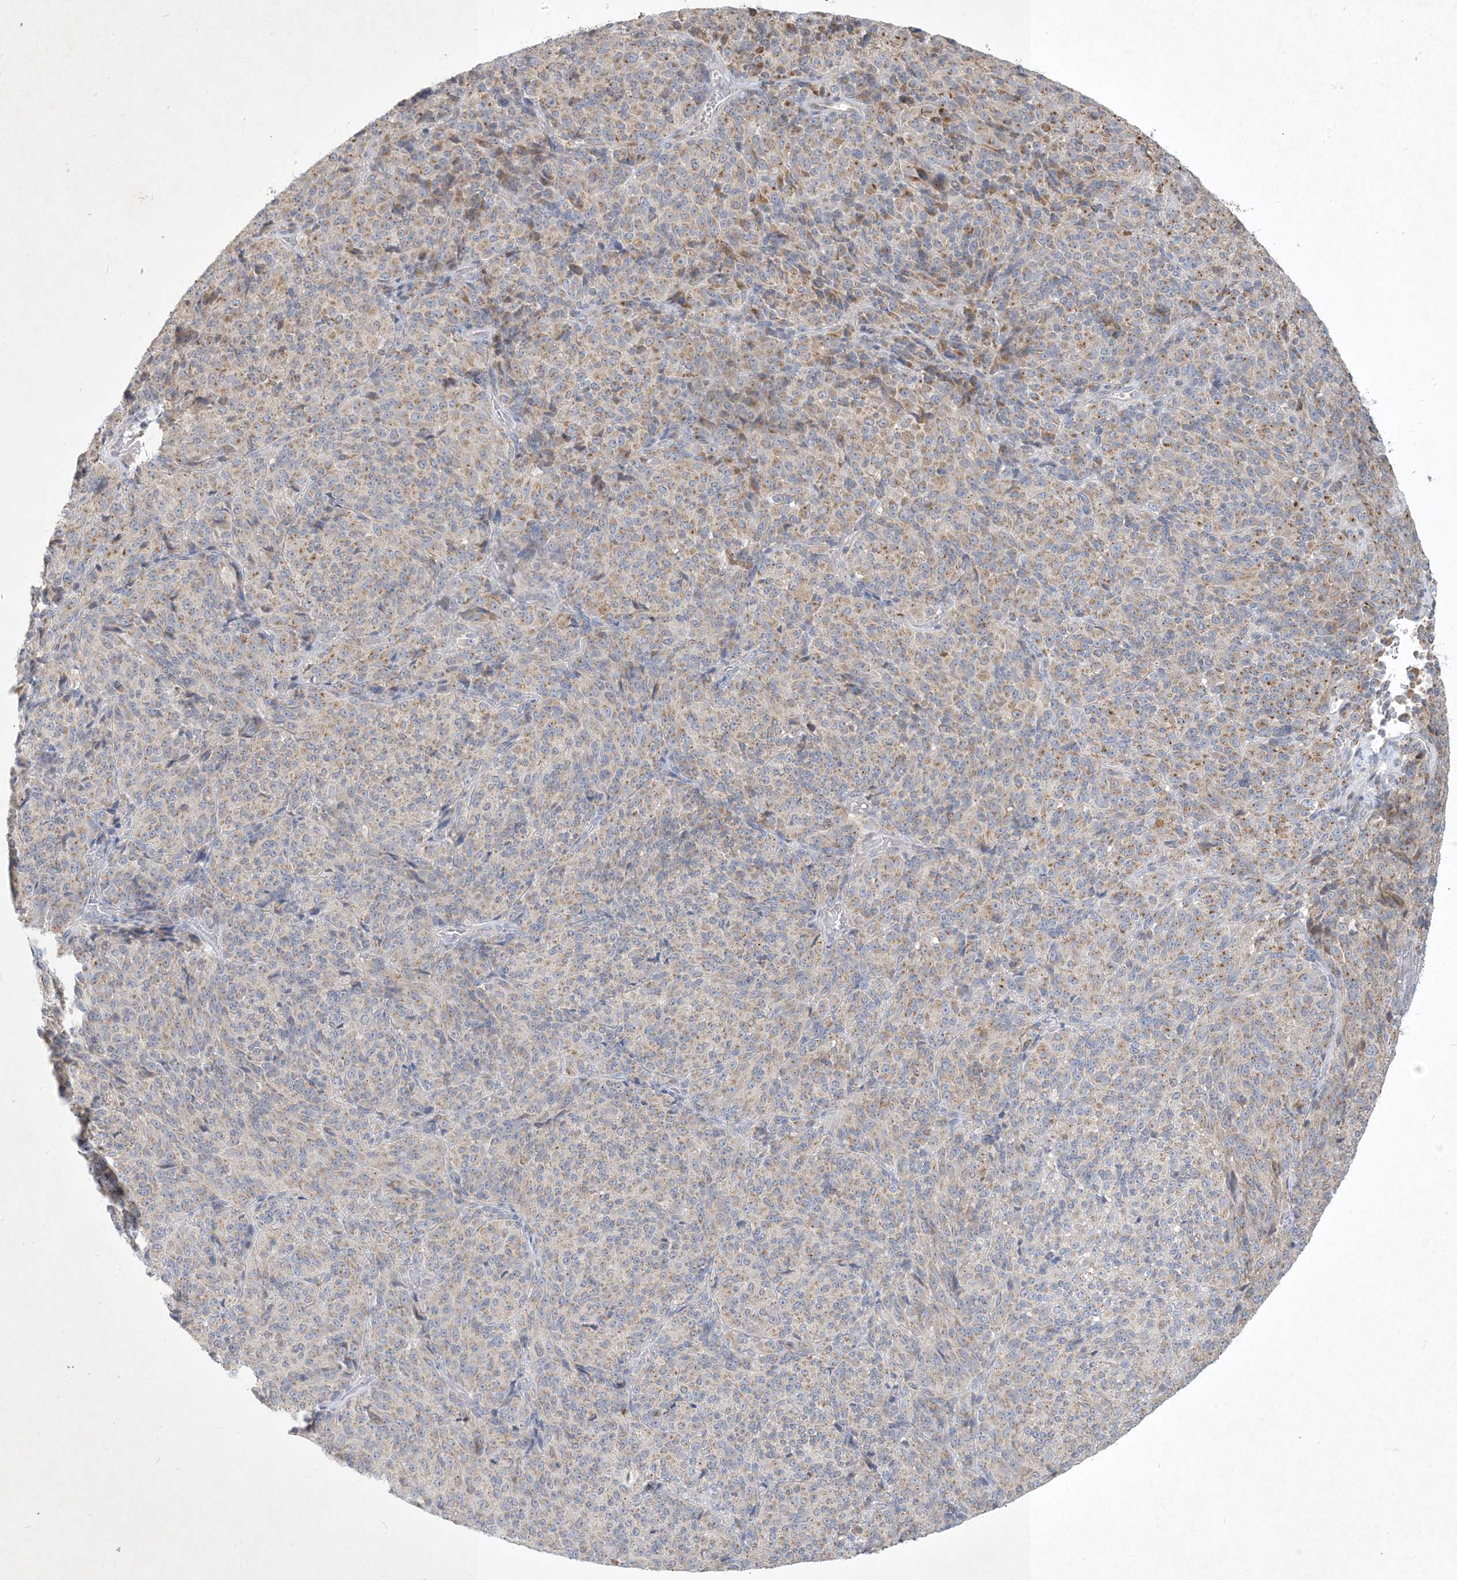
{"staining": {"intensity": "weak", "quantity": ">75%", "location": "cytoplasmic/membranous"}, "tissue": "melanoma", "cell_type": "Tumor cells", "image_type": "cancer", "snomed": [{"axis": "morphology", "description": "Malignant melanoma, Metastatic site"}, {"axis": "topography", "description": "Brain"}], "caption": "Malignant melanoma (metastatic site) stained with IHC exhibits weak cytoplasmic/membranous positivity in approximately >75% of tumor cells.", "gene": "CCDC14", "patient": {"sex": "female", "age": 56}}